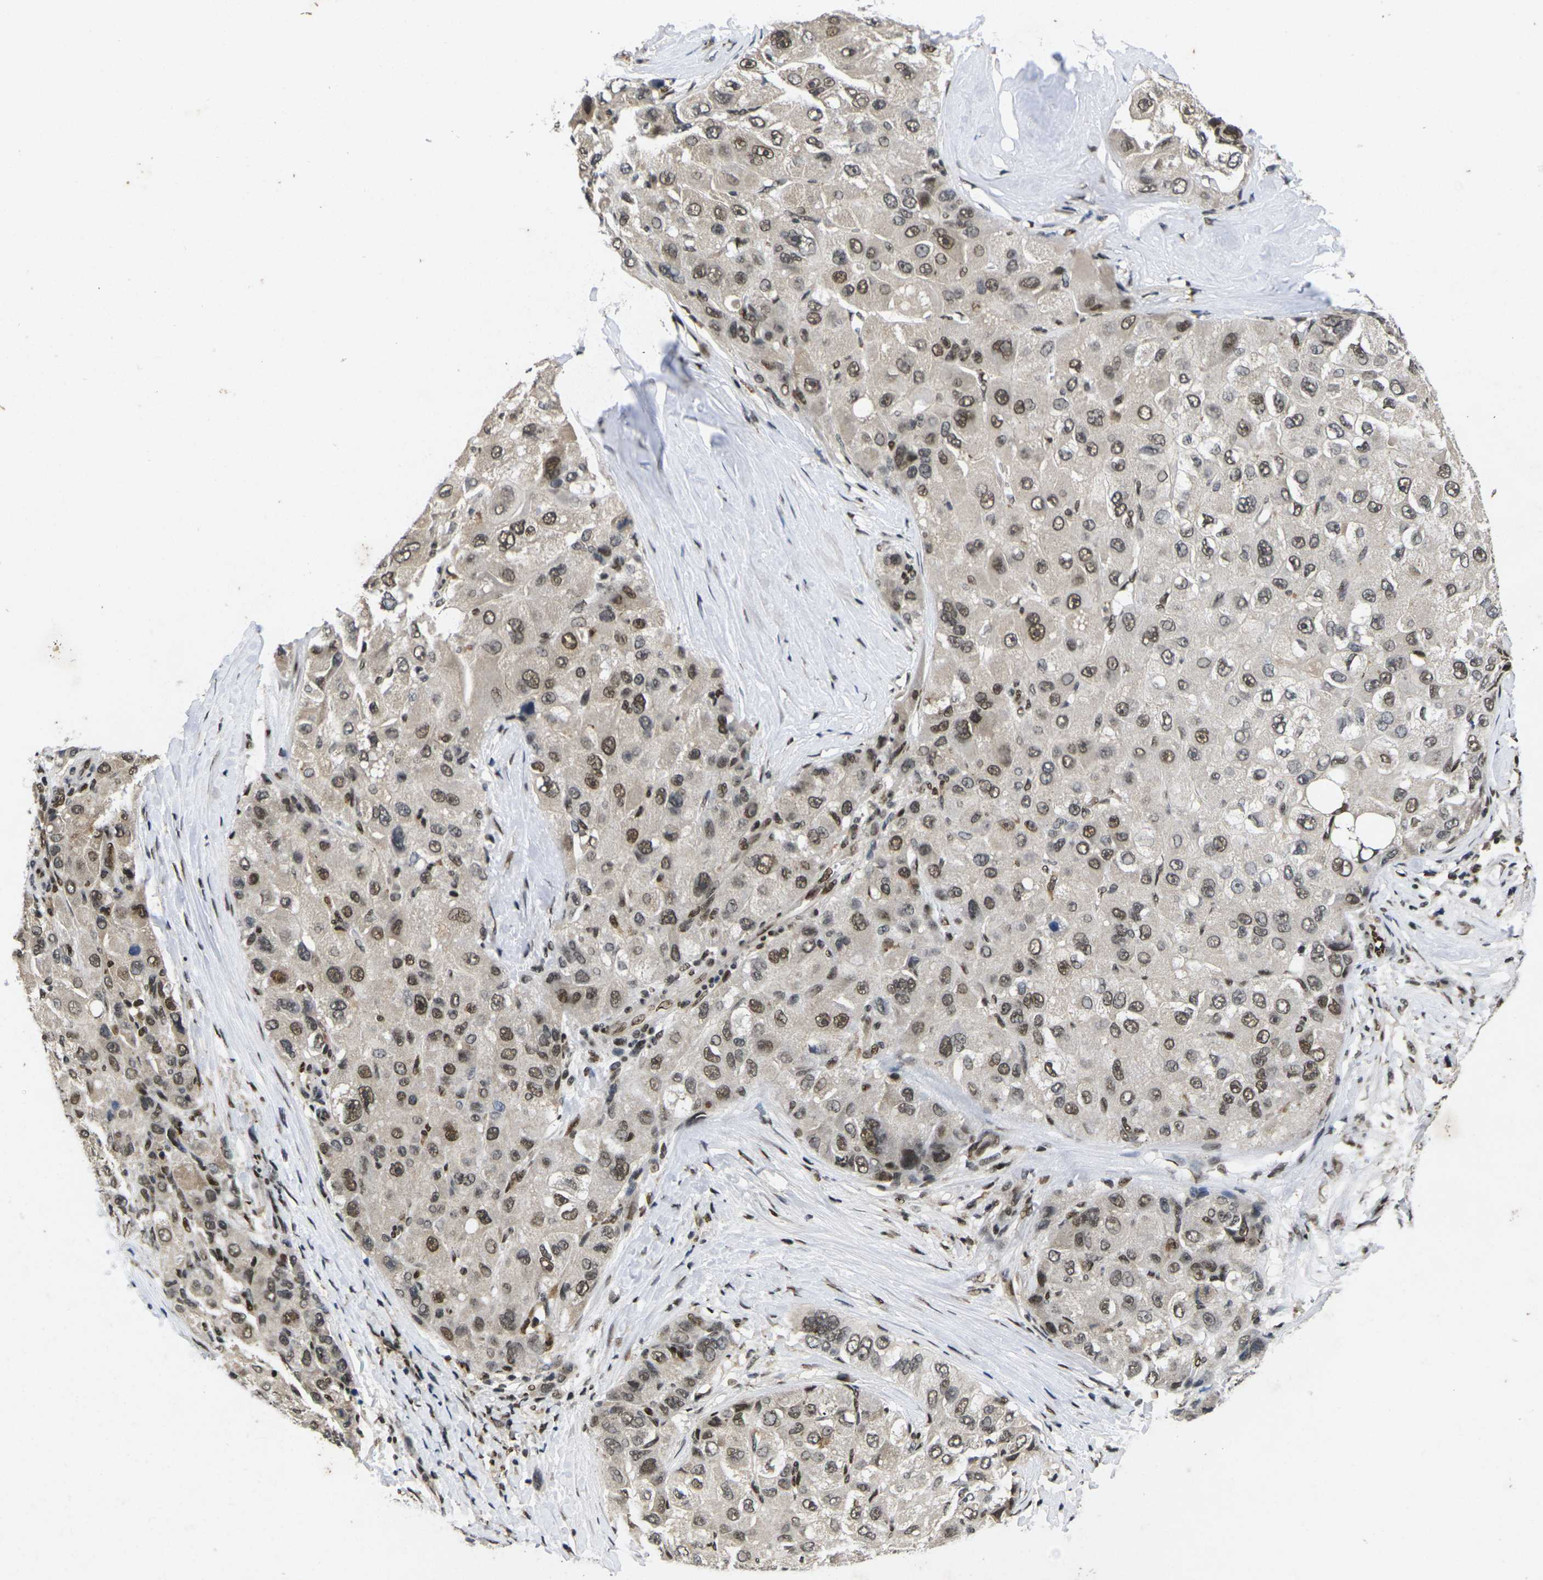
{"staining": {"intensity": "moderate", "quantity": ">75%", "location": "nuclear"}, "tissue": "liver cancer", "cell_type": "Tumor cells", "image_type": "cancer", "snomed": [{"axis": "morphology", "description": "Carcinoma, Hepatocellular, NOS"}, {"axis": "topography", "description": "Liver"}], "caption": "Human liver cancer stained with a brown dye reveals moderate nuclear positive expression in approximately >75% of tumor cells.", "gene": "GTF2E1", "patient": {"sex": "male", "age": 80}}